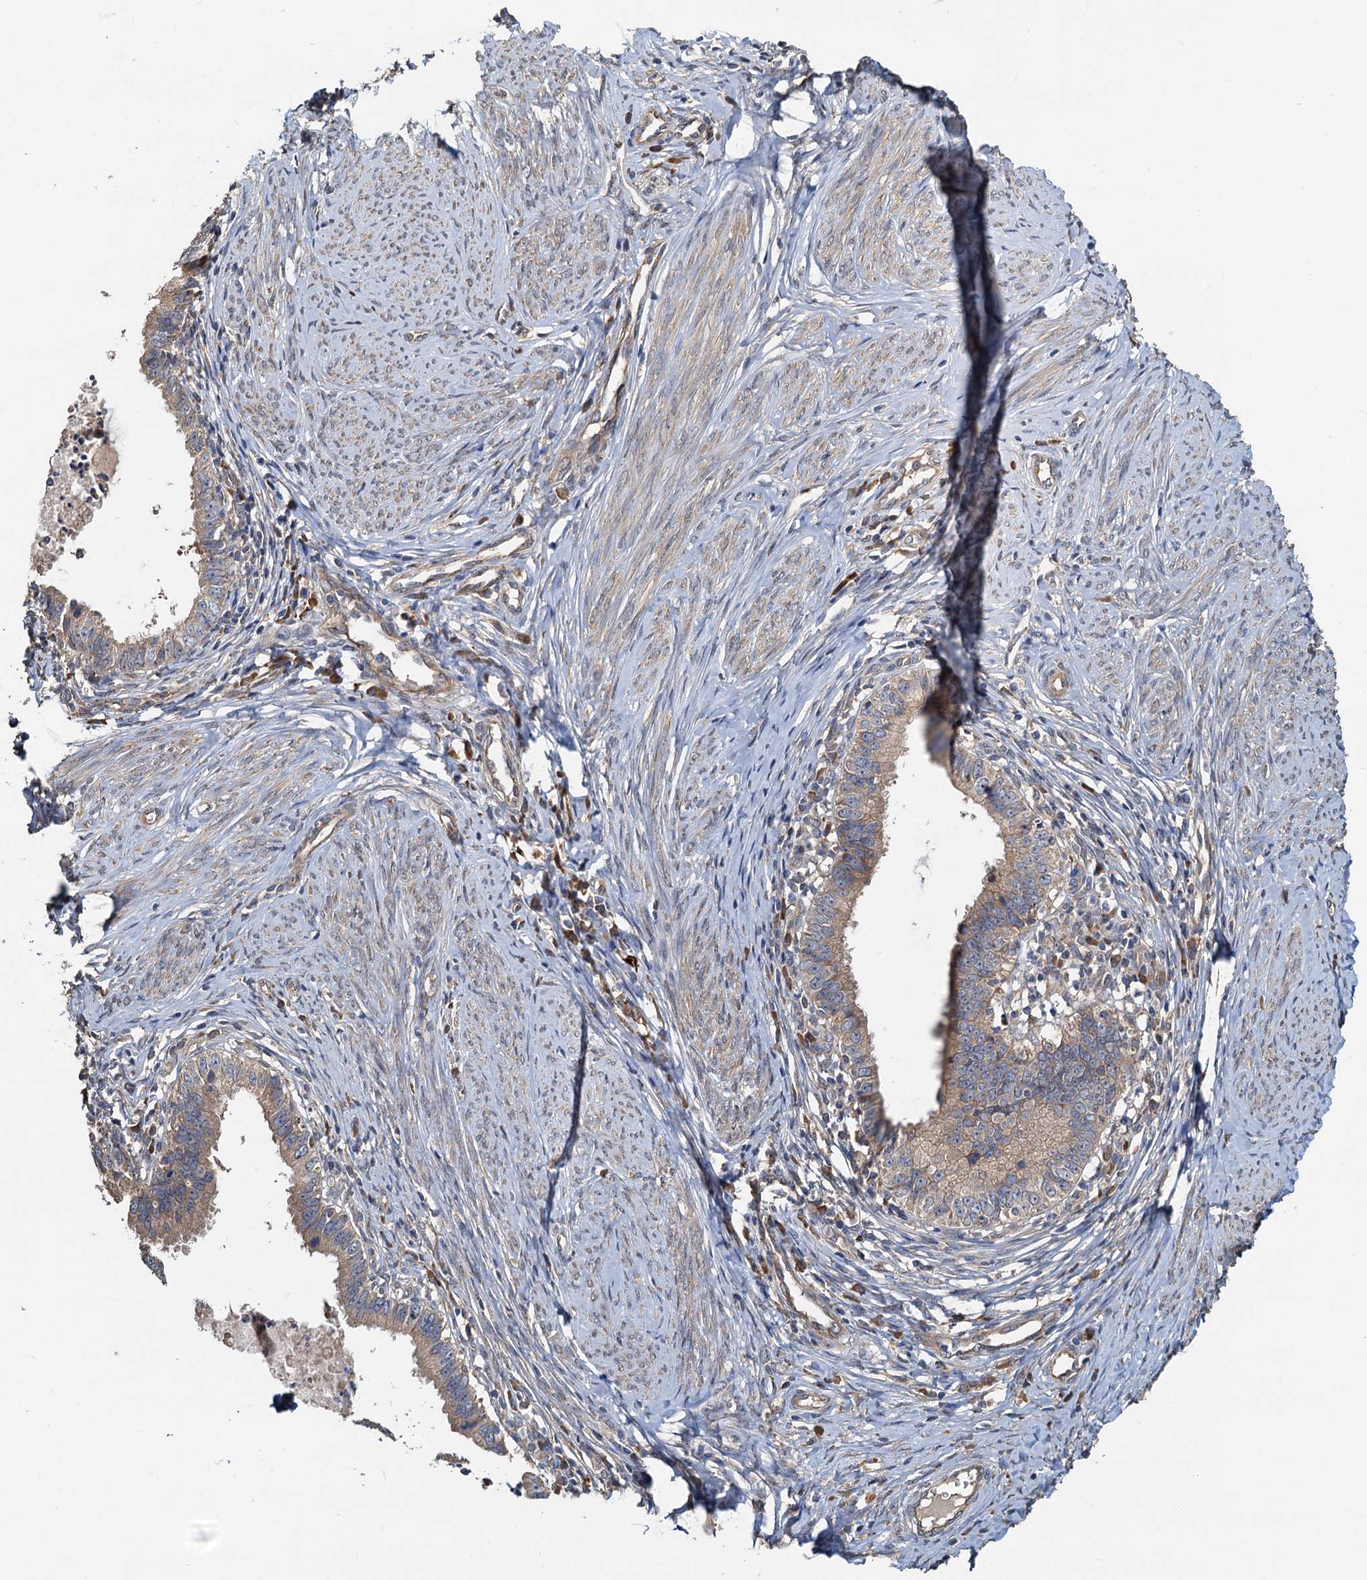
{"staining": {"intensity": "weak", "quantity": ">75%", "location": "cytoplasmic/membranous"}, "tissue": "cervical cancer", "cell_type": "Tumor cells", "image_type": "cancer", "snomed": [{"axis": "morphology", "description": "Adenocarcinoma, NOS"}, {"axis": "topography", "description": "Cervix"}], "caption": "Immunohistochemistry staining of cervical adenocarcinoma, which displays low levels of weak cytoplasmic/membranous staining in approximately >75% of tumor cells indicating weak cytoplasmic/membranous protein staining. The staining was performed using DAB (brown) for protein detection and nuclei were counterstained in hematoxylin (blue).", "gene": "HYI", "patient": {"sex": "female", "age": 36}}